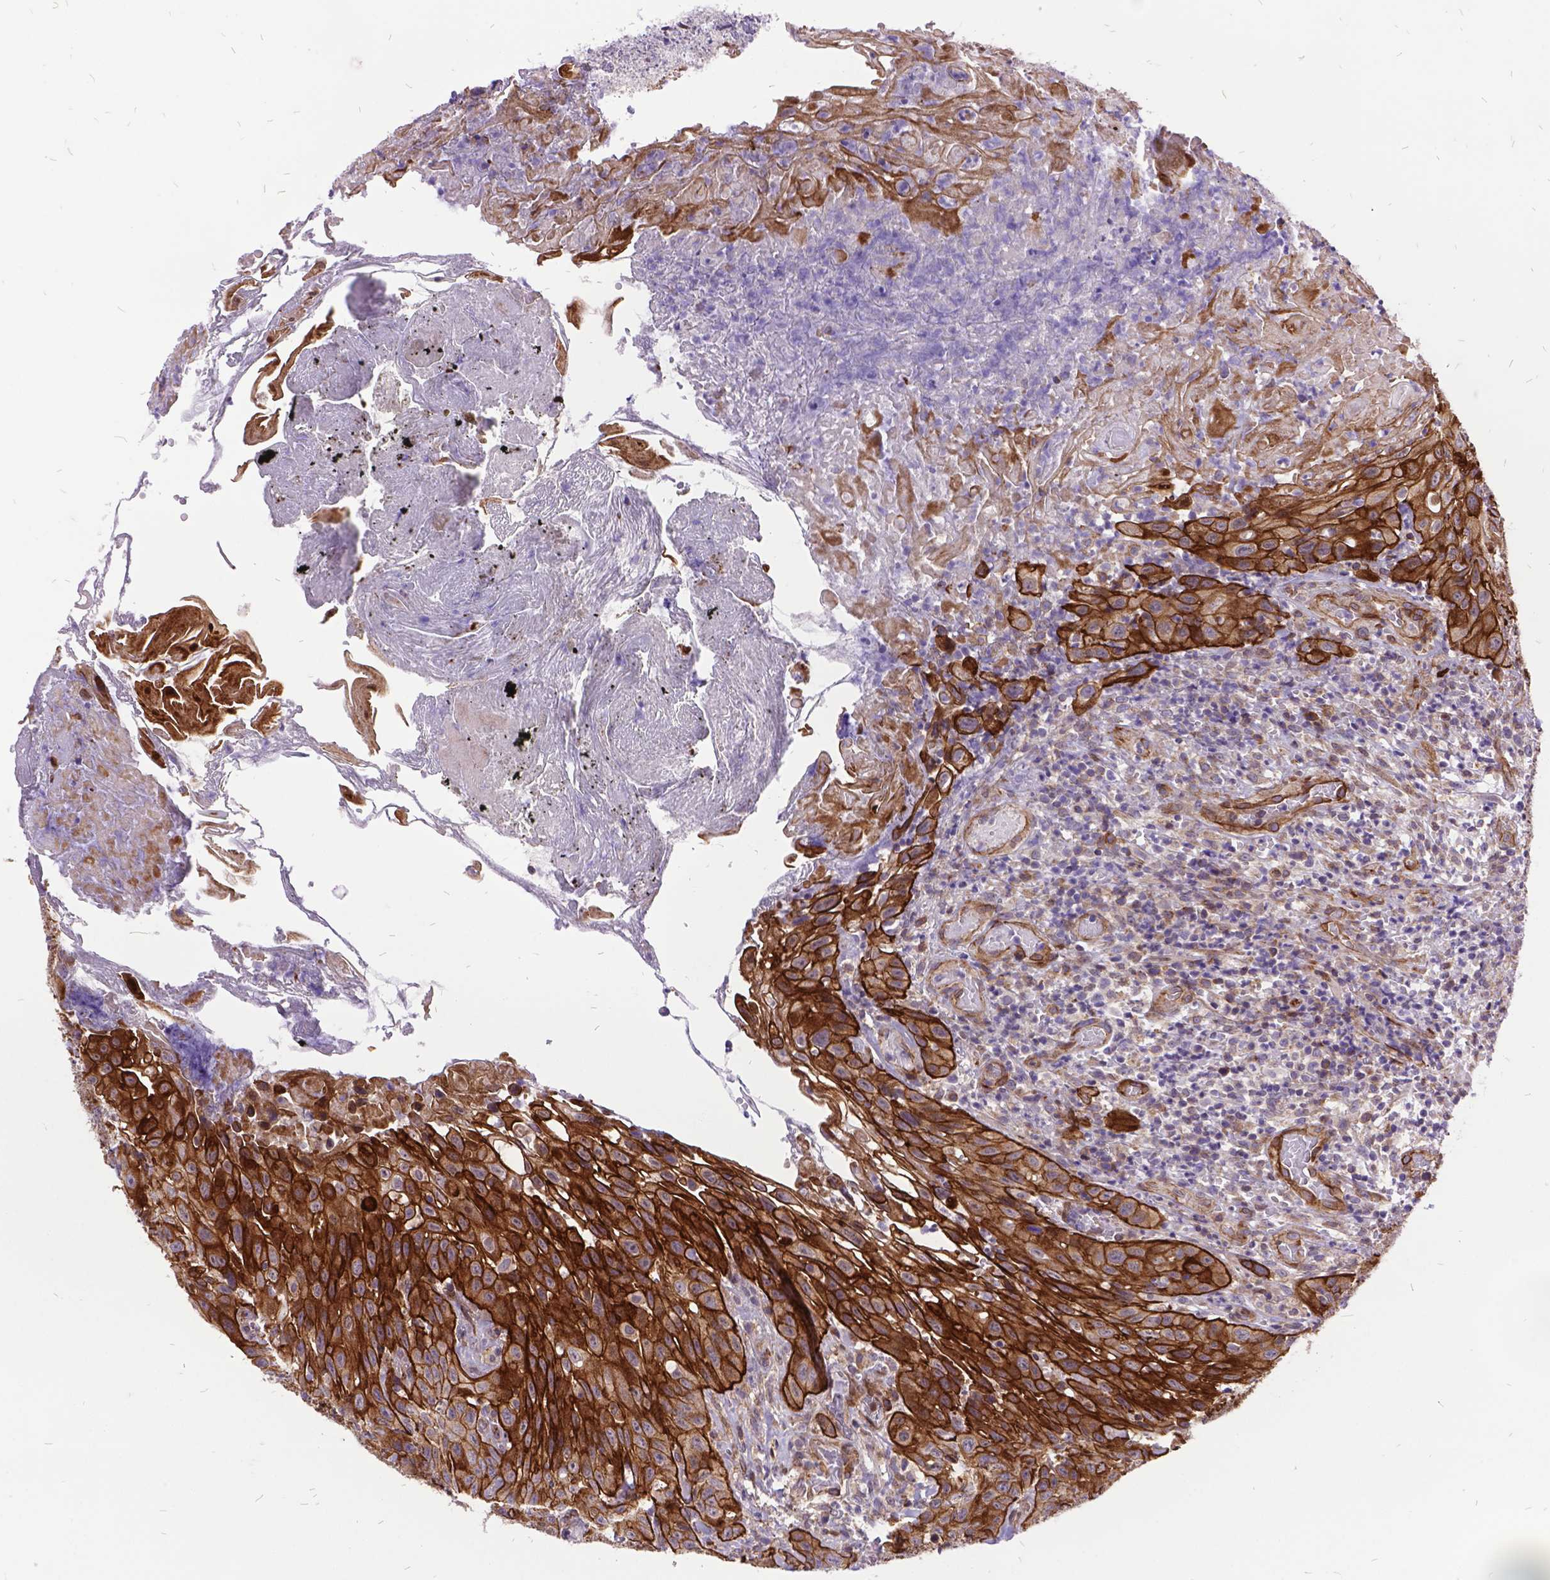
{"staining": {"intensity": "moderate", "quantity": ">75%", "location": "cytoplasmic/membranous"}, "tissue": "head and neck cancer", "cell_type": "Tumor cells", "image_type": "cancer", "snomed": [{"axis": "morphology", "description": "Normal tissue, NOS"}, {"axis": "morphology", "description": "Squamous cell carcinoma, NOS"}, {"axis": "topography", "description": "Oral tissue"}, {"axis": "topography", "description": "Tounge, NOS"}, {"axis": "topography", "description": "Head-Neck"}], "caption": "Protein expression analysis of human squamous cell carcinoma (head and neck) reveals moderate cytoplasmic/membranous staining in approximately >75% of tumor cells.", "gene": "GRB7", "patient": {"sex": "male", "age": 62}}